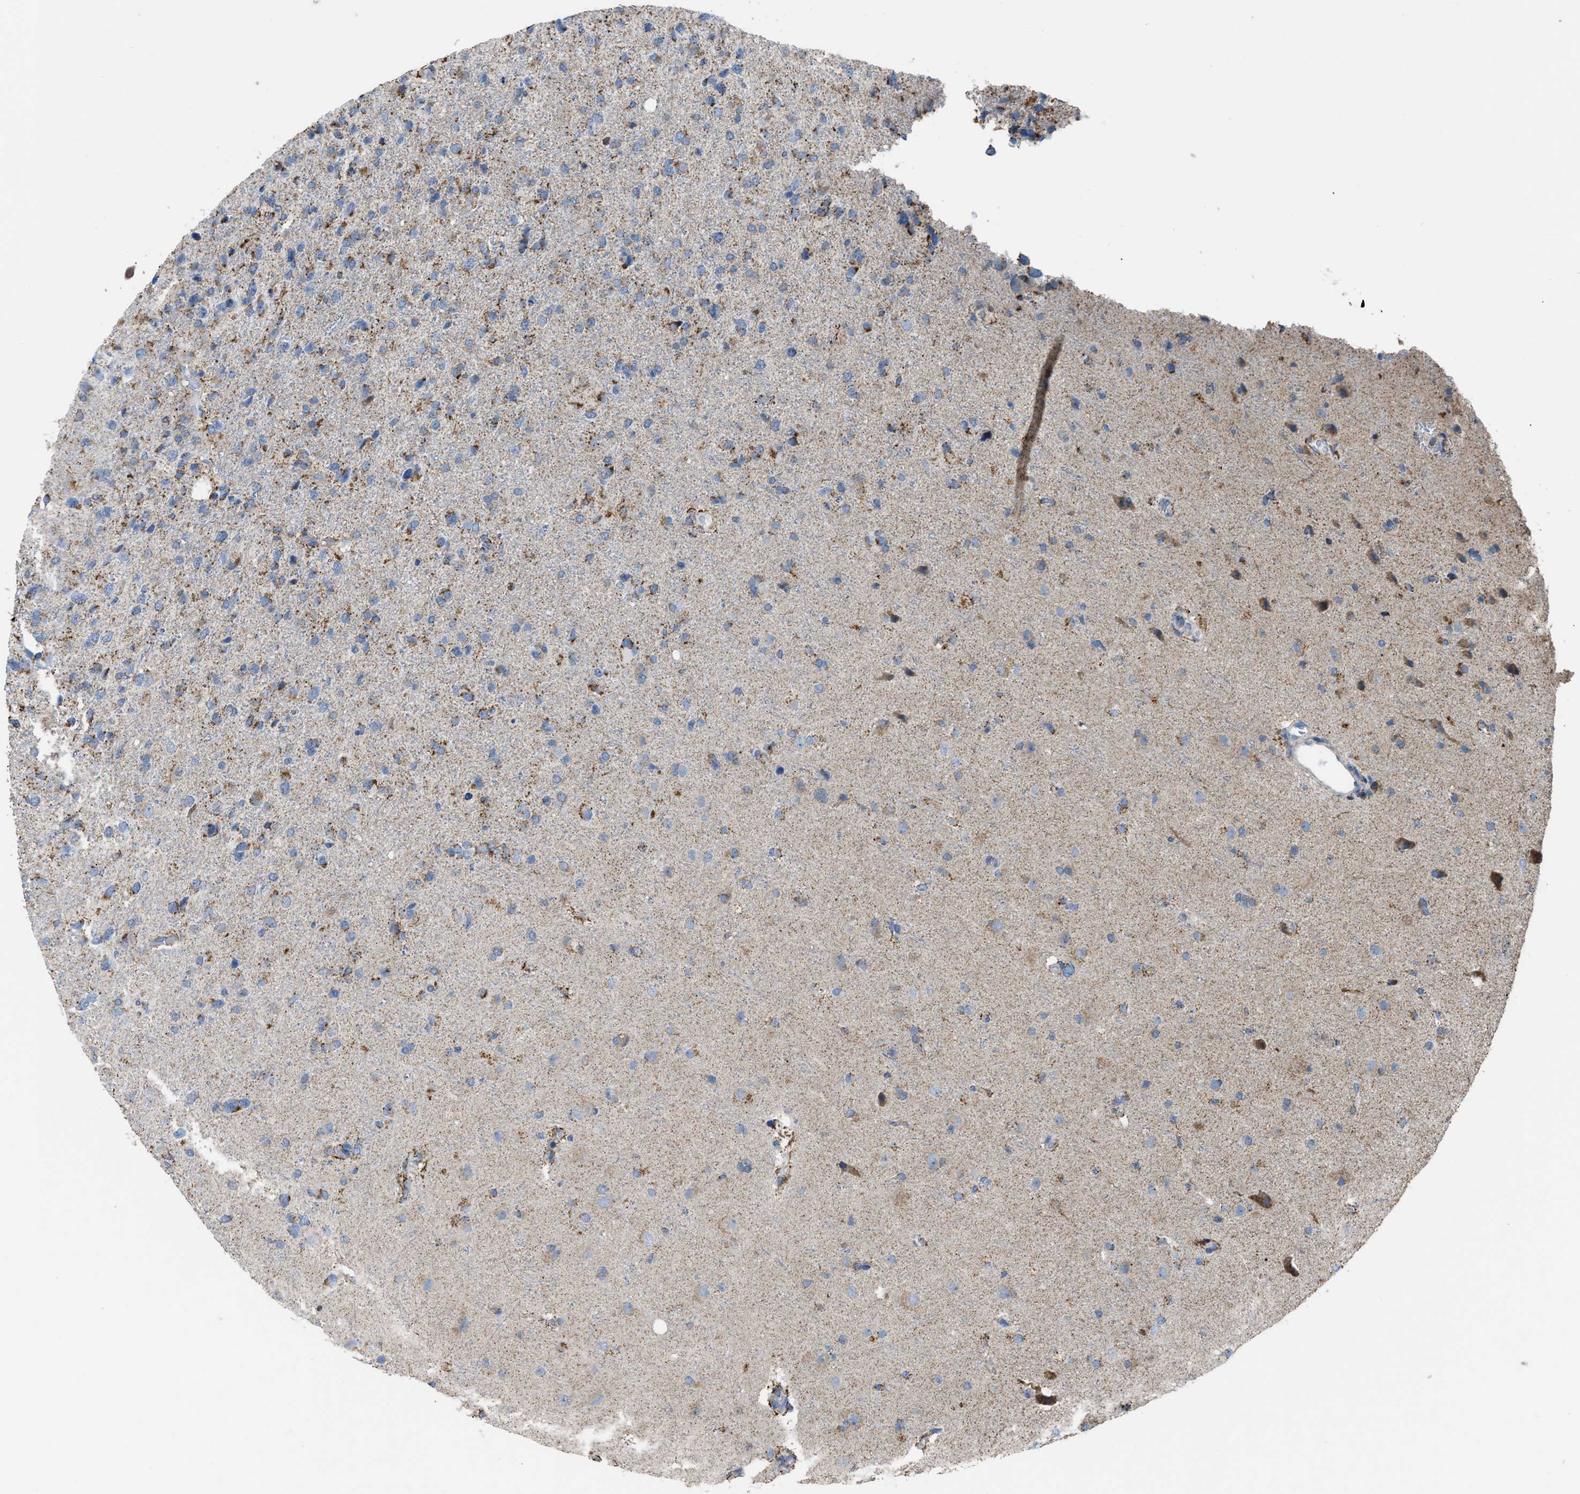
{"staining": {"intensity": "moderate", "quantity": "25%-75%", "location": "cytoplasmic/membranous"}, "tissue": "glioma", "cell_type": "Tumor cells", "image_type": "cancer", "snomed": [{"axis": "morphology", "description": "Glioma, malignant, High grade"}, {"axis": "topography", "description": "Brain"}], "caption": "This photomicrograph exhibits IHC staining of glioma, with medium moderate cytoplasmic/membranous expression in approximately 25%-75% of tumor cells.", "gene": "ETFB", "patient": {"sex": "female", "age": 58}}